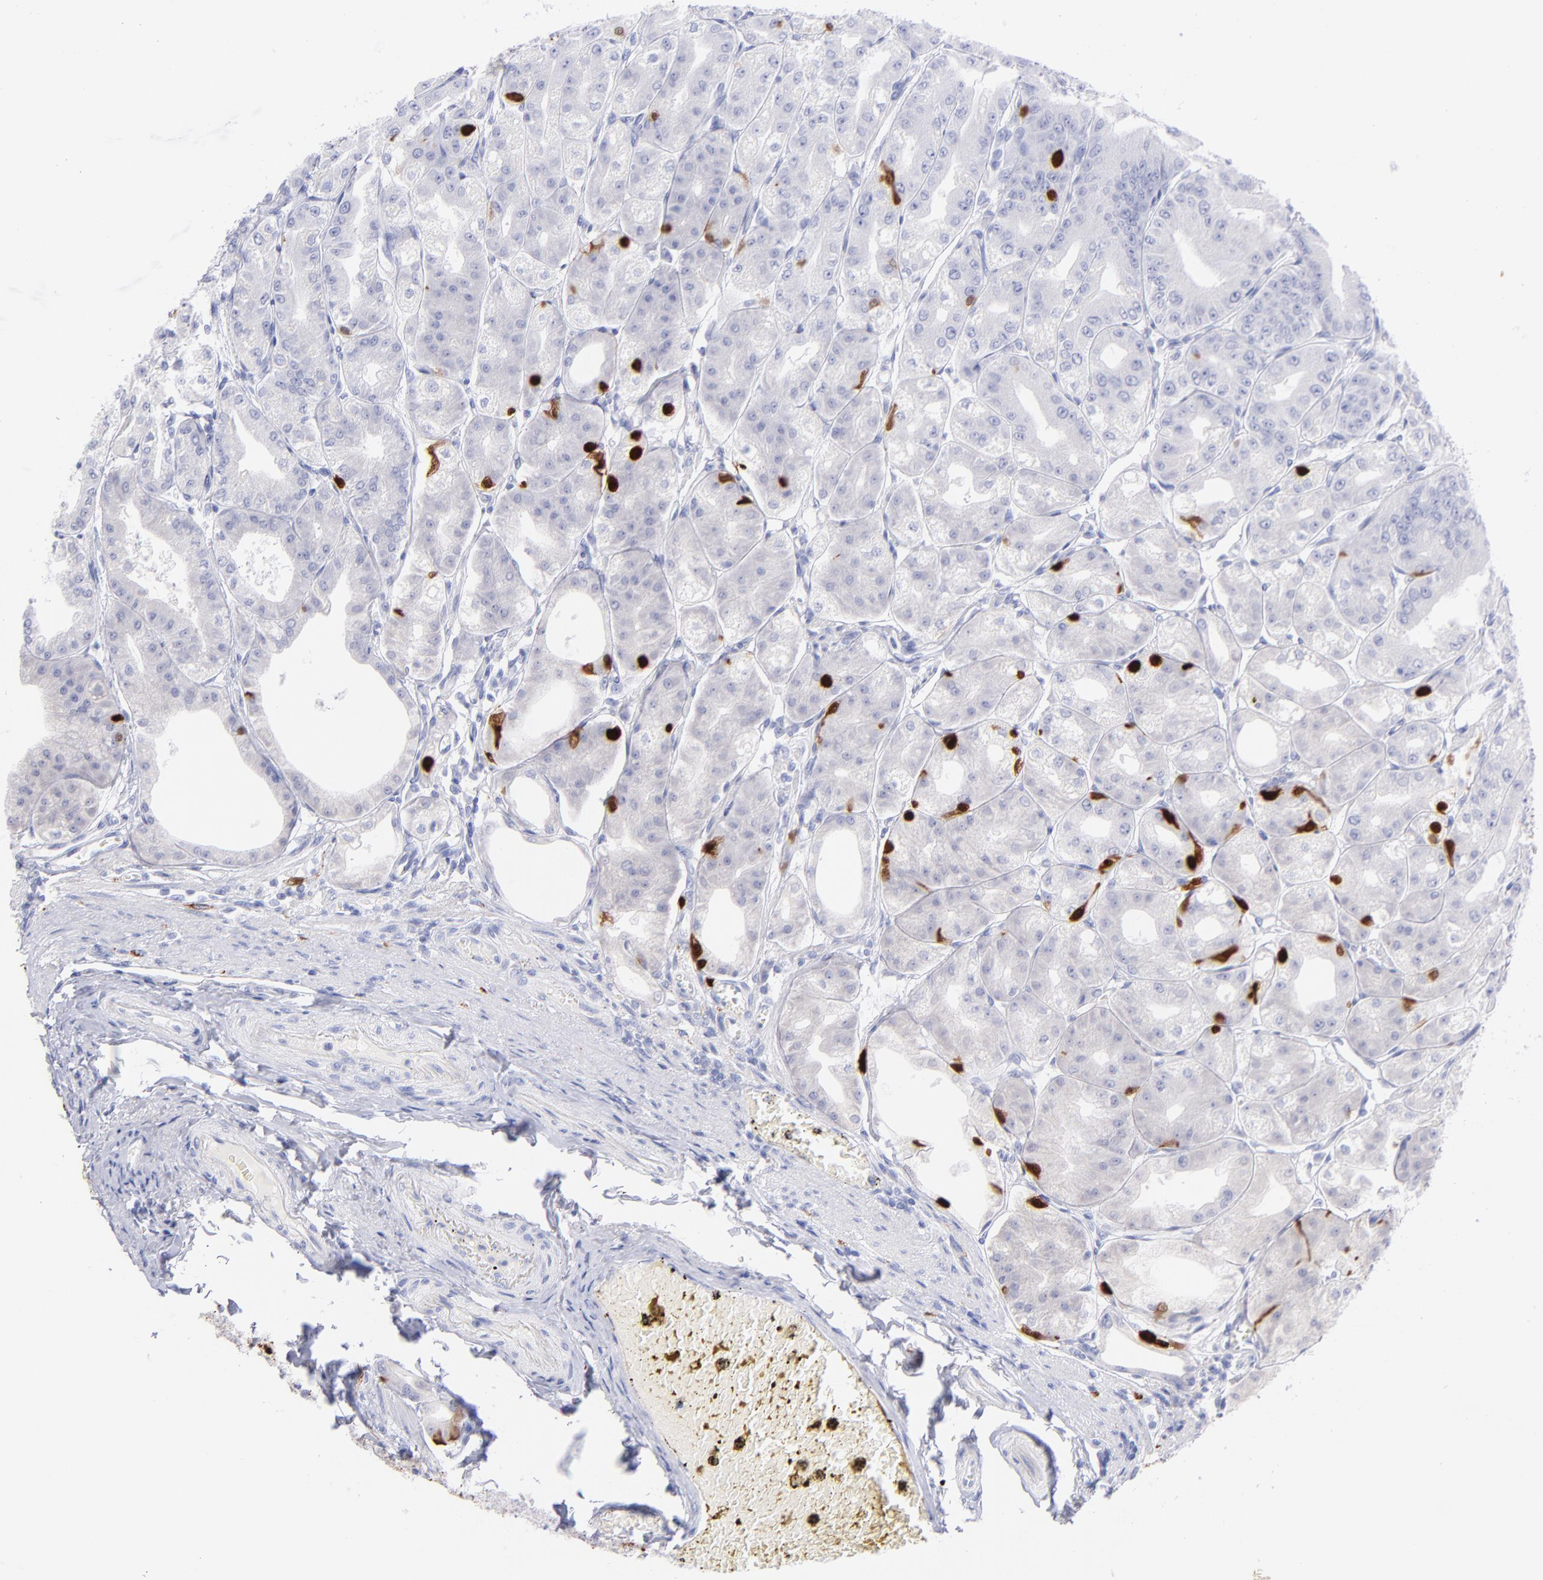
{"staining": {"intensity": "strong", "quantity": "<25%", "location": "cytoplasmic/membranous,nuclear"}, "tissue": "stomach", "cell_type": "Glandular cells", "image_type": "normal", "snomed": [{"axis": "morphology", "description": "Normal tissue, NOS"}, {"axis": "topography", "description": "Stomach, lower"}], "caption": "About <25% of glandular cells in unremarkable stomach demonstrate strong cytoplasmic/membranous,nuclear protein expression as visualized by brown immunohistochemical staining.", "gene": "SCGN", "patient": {"sex": "male", "age": 71}}